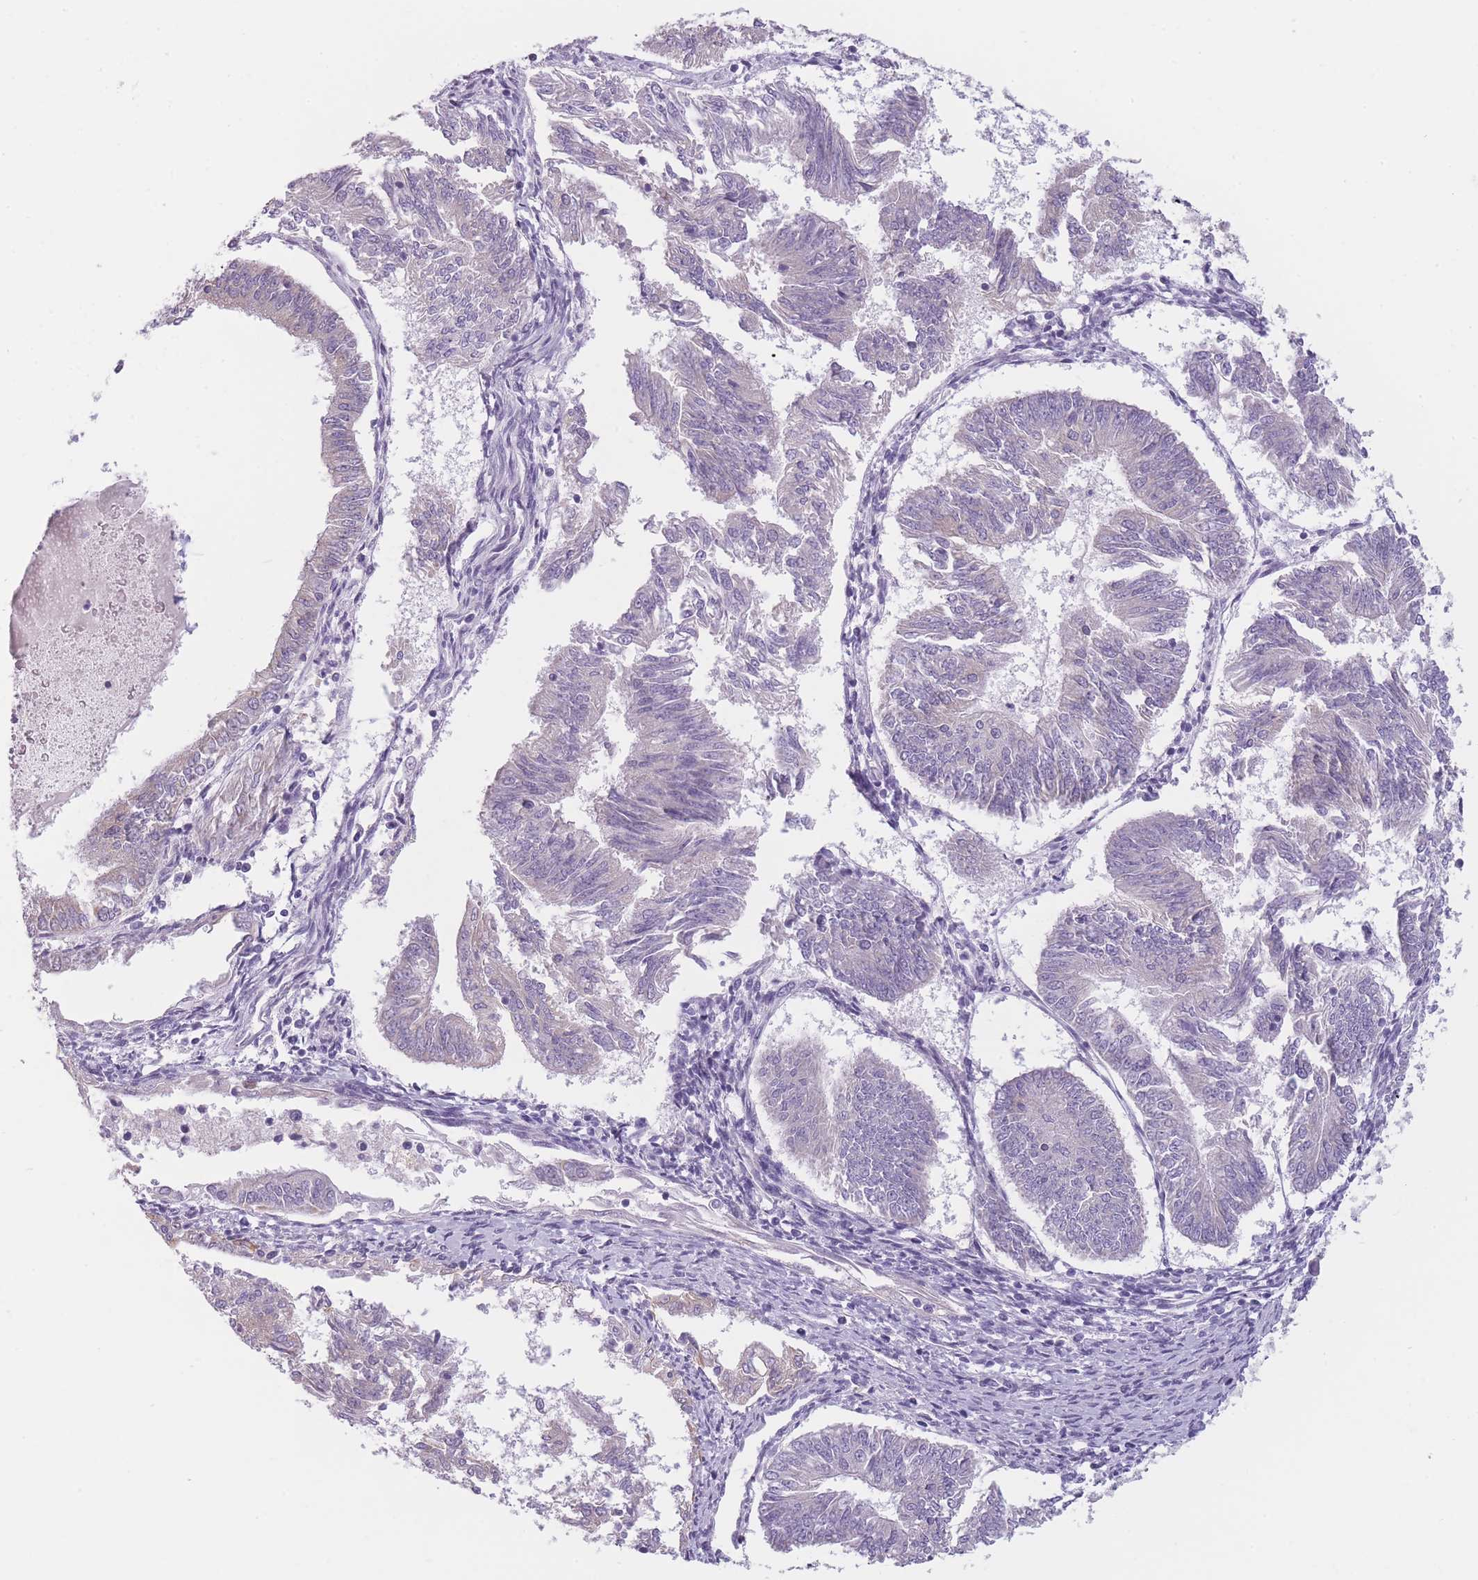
{"staining": {"intensity": "negative", "quantity": "none", "location": "none"}, "tissue": "endometrial cancer", "cell_type": "Tumor cells", "image_type": "cancer", "snomed": [{"axis": "morphology", "description": "Adenocarcinoma, NOS"}, {"axis": "topography", "description": "Endometrium"}], "caption": "Endometrial adenocarcinoma stained for a protein using immunohistochemistry exhibits no positivity tumor cells.", "gene": "TMEM236", "patient": {"sex": "female", "age": 58}}